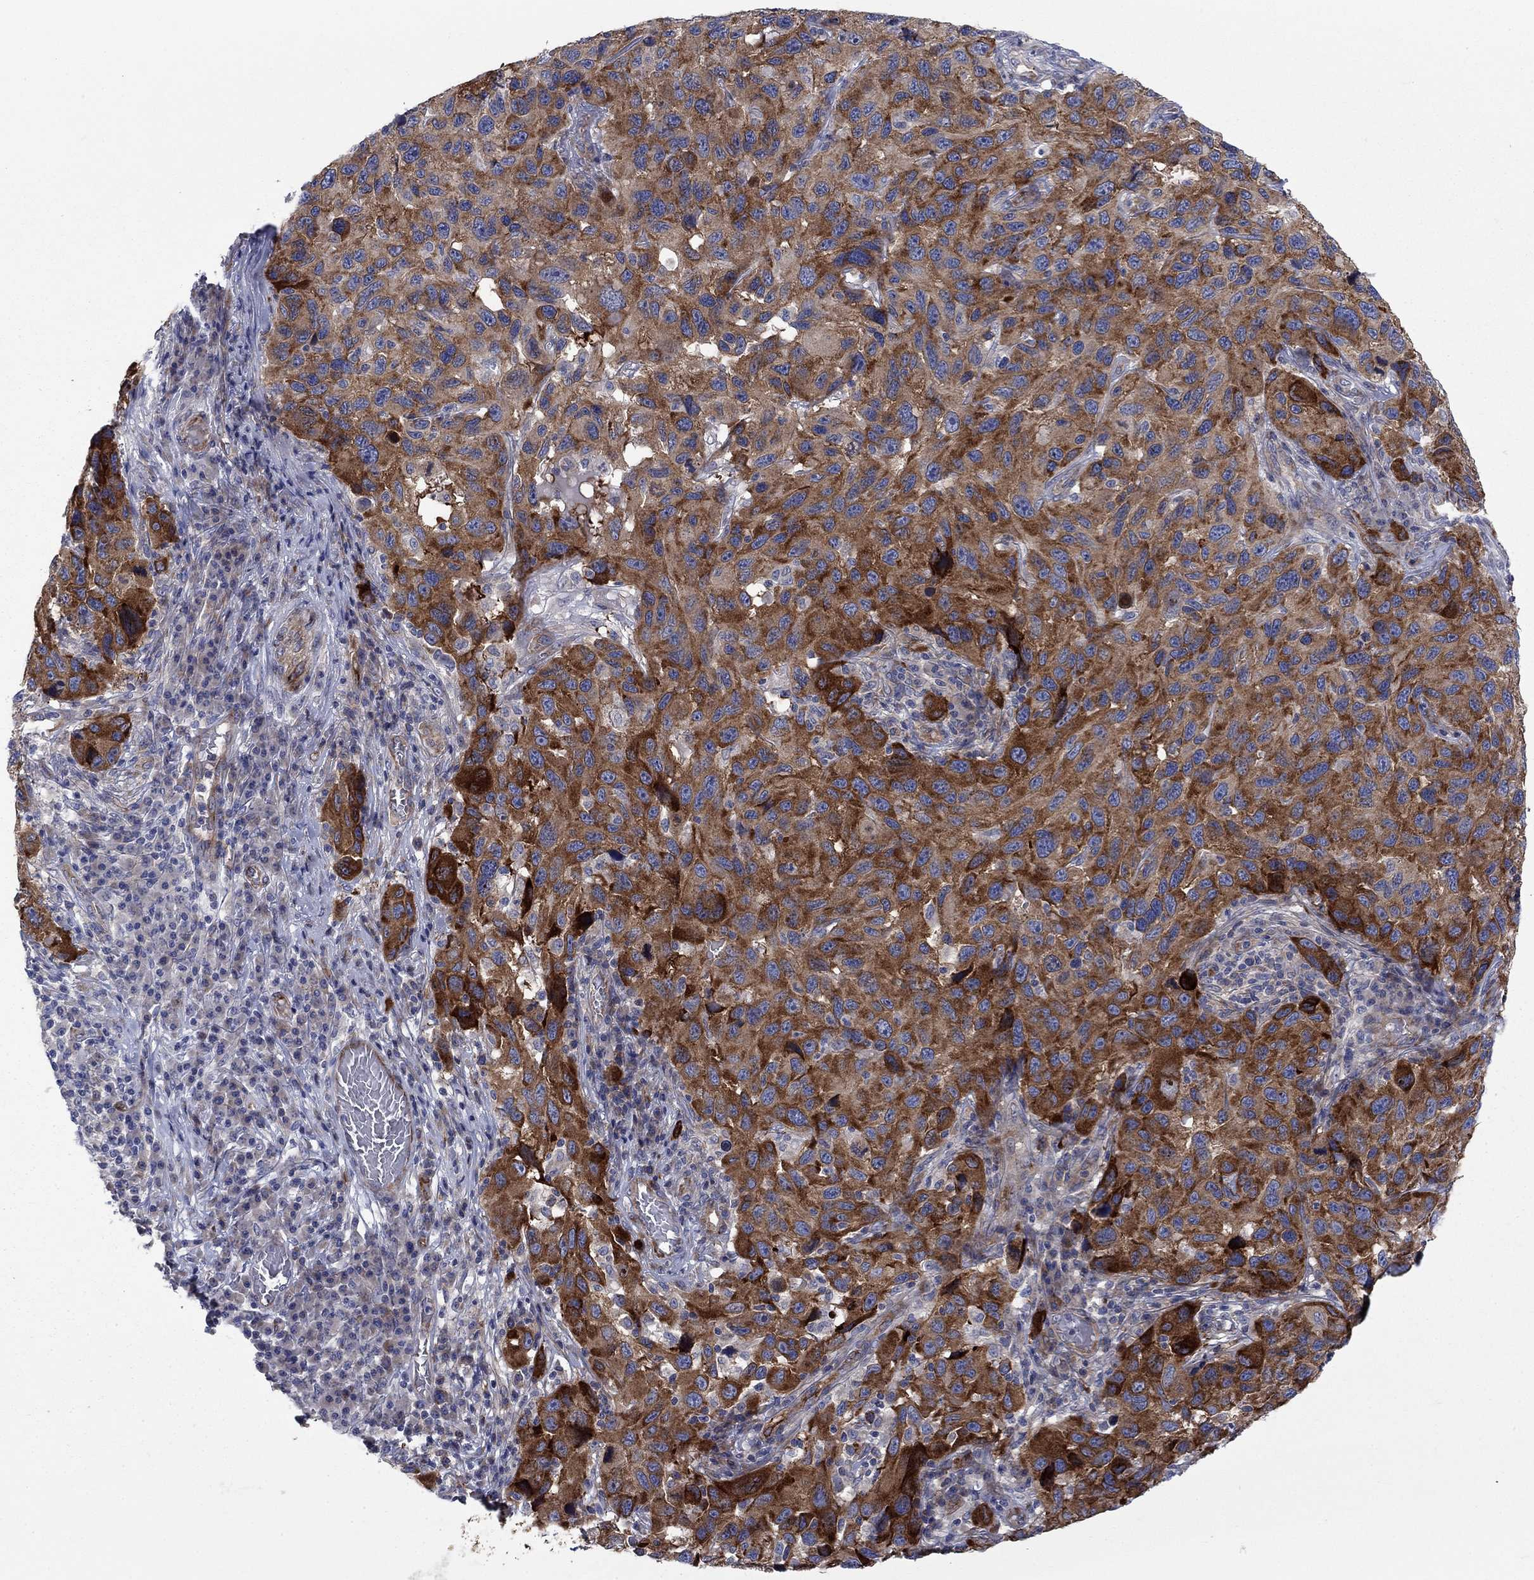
{"staining": {"intensity": "strong", "quantity": "25%-75%", "location": "cytoplasmic/membranous"}, "tissue": "melanoma", "cell_type": "Tumor cells", "image_type": "cancer", "snomed": [{"axis": "morphology", "description": "Malignant melanoma, NOS"}, {"axis": "topography", "description": "Skin"}], "caption": "DAB immunohistochemical staining of melanoma exhibits strong cytoplasmic/membranous protein positivity in about 25%-75% of tumor cells.", "gene": "FXR1", "patient": {"sex": "male", "age": 53}}